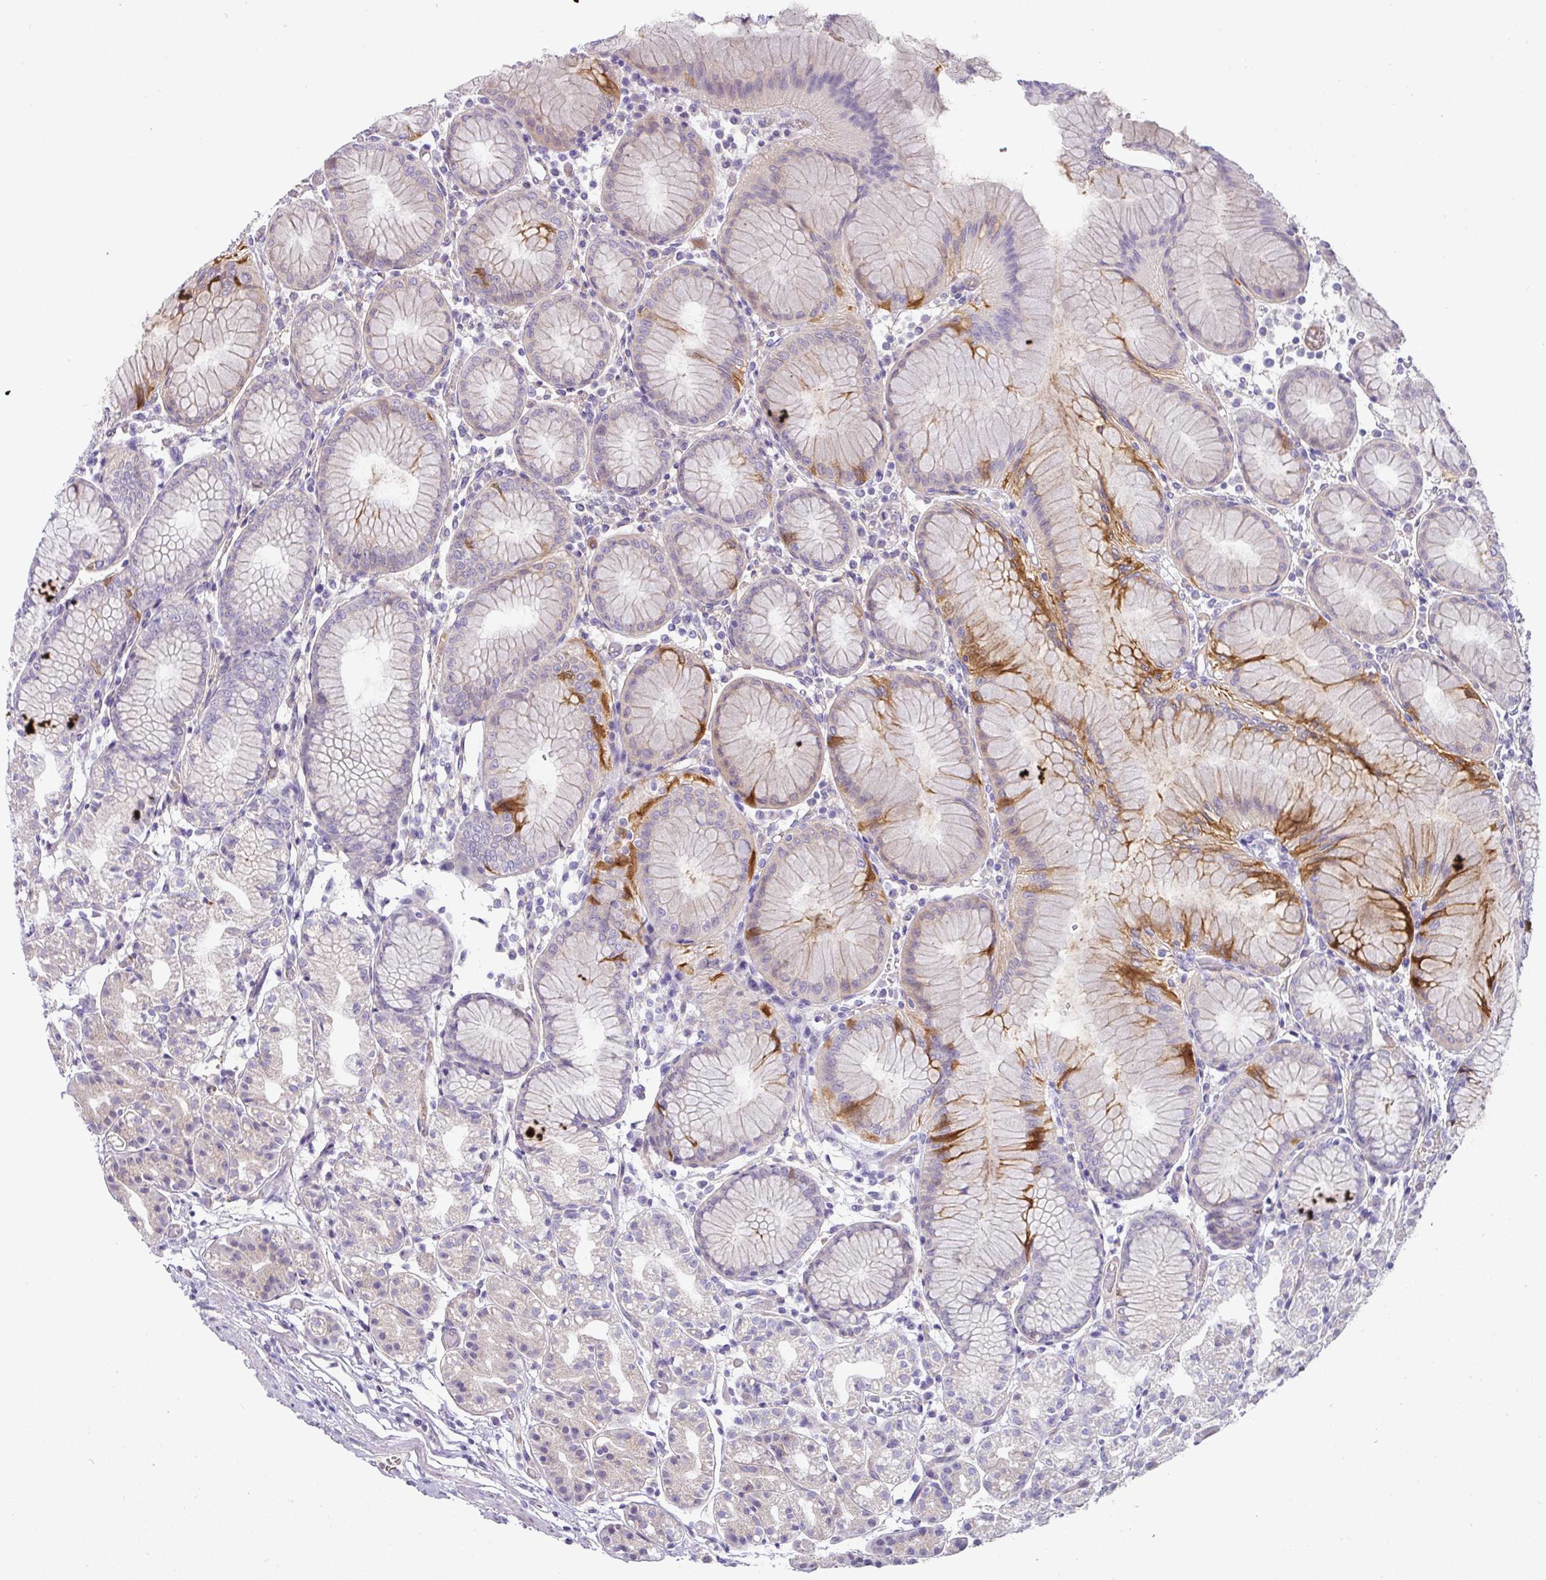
{"staining": {"intensity": "moderate", "quantity": "<25%", "location": "cytoplasmic/membranous"}, "tissue": "stomach", "cell_type": "Glandular cells", "image_type": "normal", "snomed": [{"axis": "morphology", "description": "Normal tissue, NOS"}, {"axis": "topography", "description": "Stomach"}], "caption": "IHC image of unremarkable stomach: human stomach stained using immunohistochemistry exhibits low levels of moderate protein expression localized specifically in the cytoplasmic/membranous of glandular cells, appearing as a cytoplasmic/membranous brown color.", "gene": "OR52N1", "patient": {"sex": "female", "age": 57}}